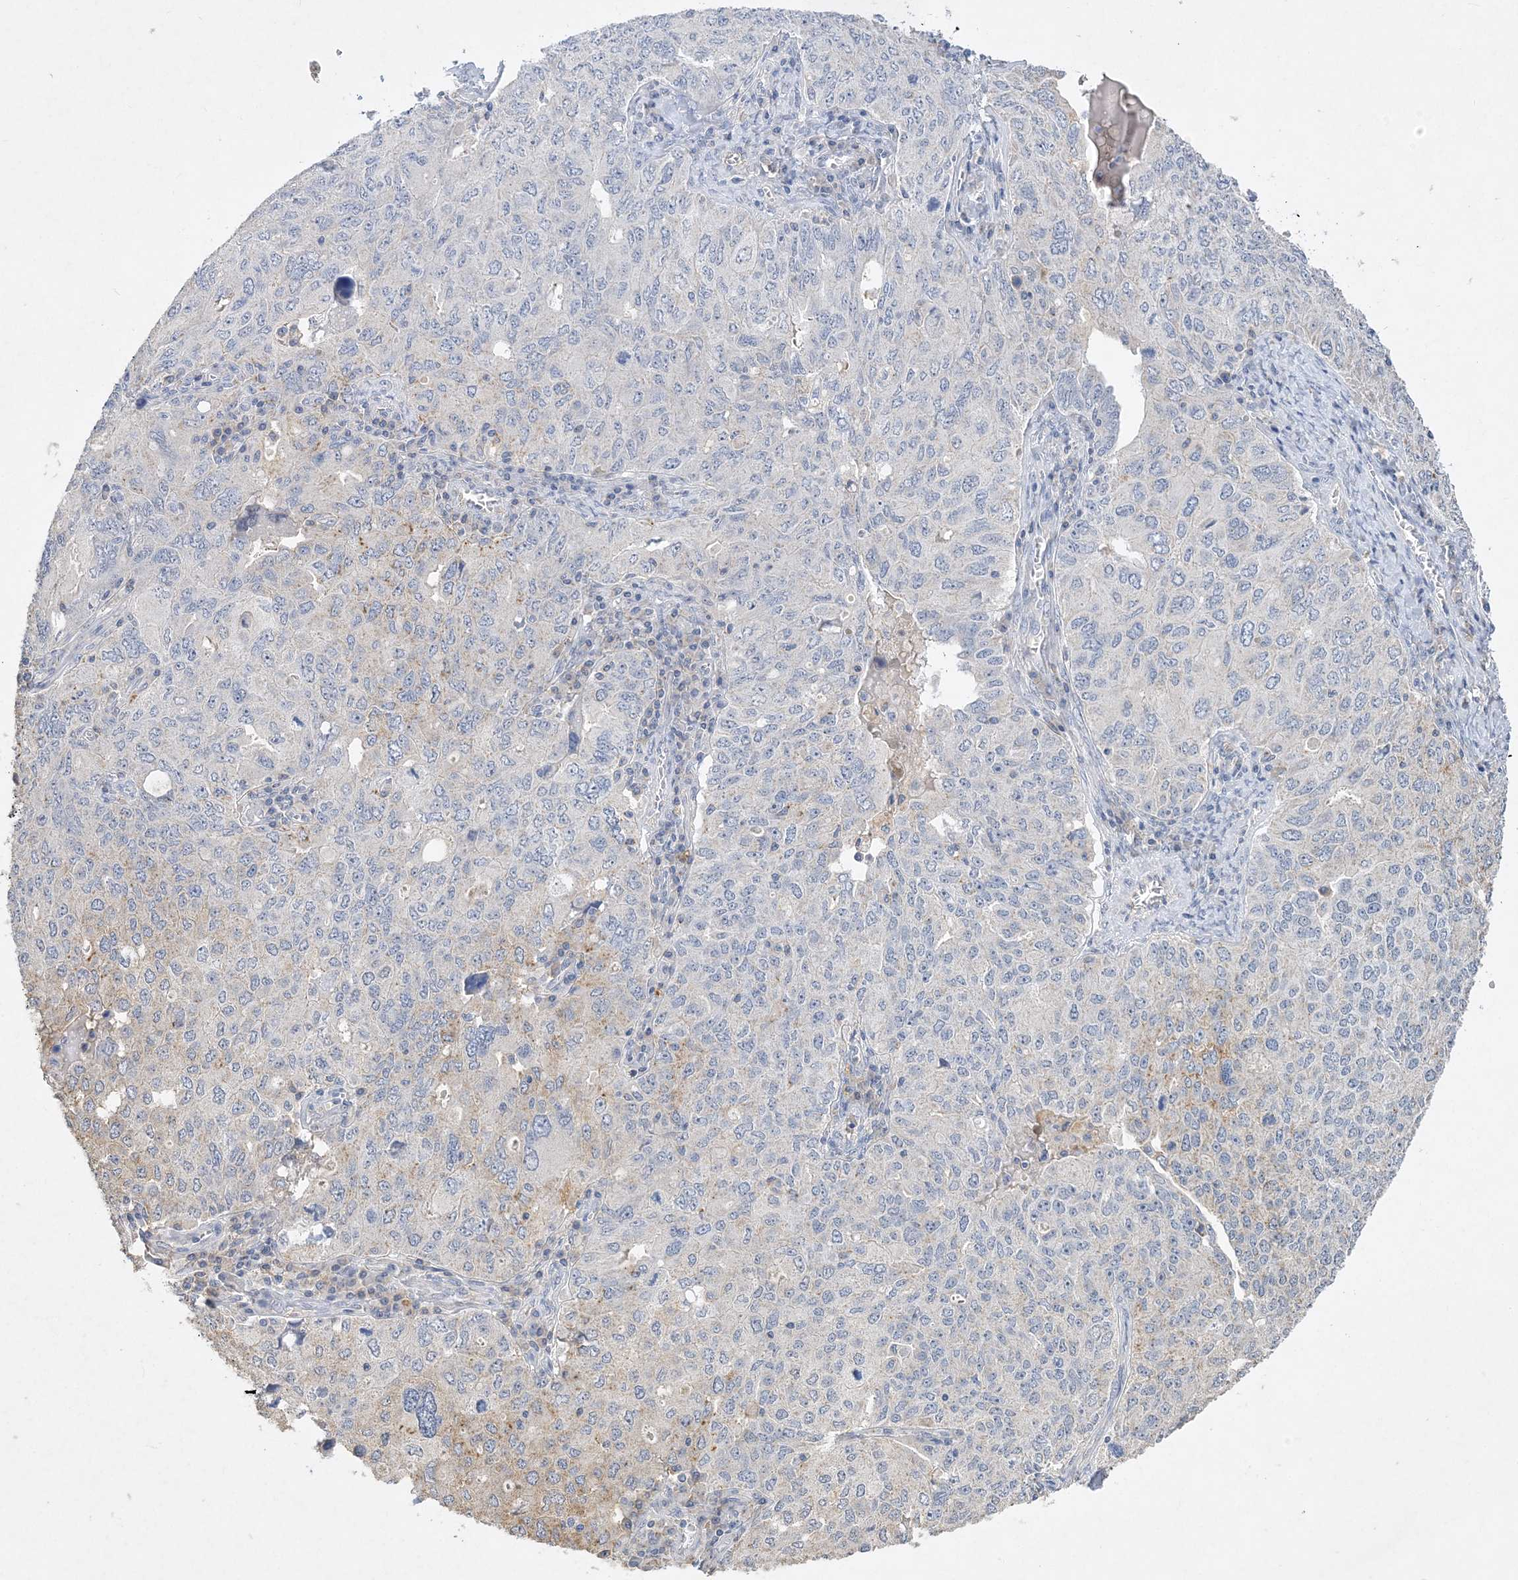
{"staining": {"intensity": "negative", "quantity": "none", "location": "none"}, "tissue": "ovarian cancer", "cell_type": "Tumor cells", "image_type": "cancer", "snomed": [{"axis": "morphology", "description": "Carcinoma, endometroid"}, {"axis": "topography", "description": "Ovary"}], "caption": "There is no significant positivity in tumor cells of ovarian cancer (endometroid carcinoma).", "gene": "C11orf58", "patient": {"sex": "female", "age": 62}}